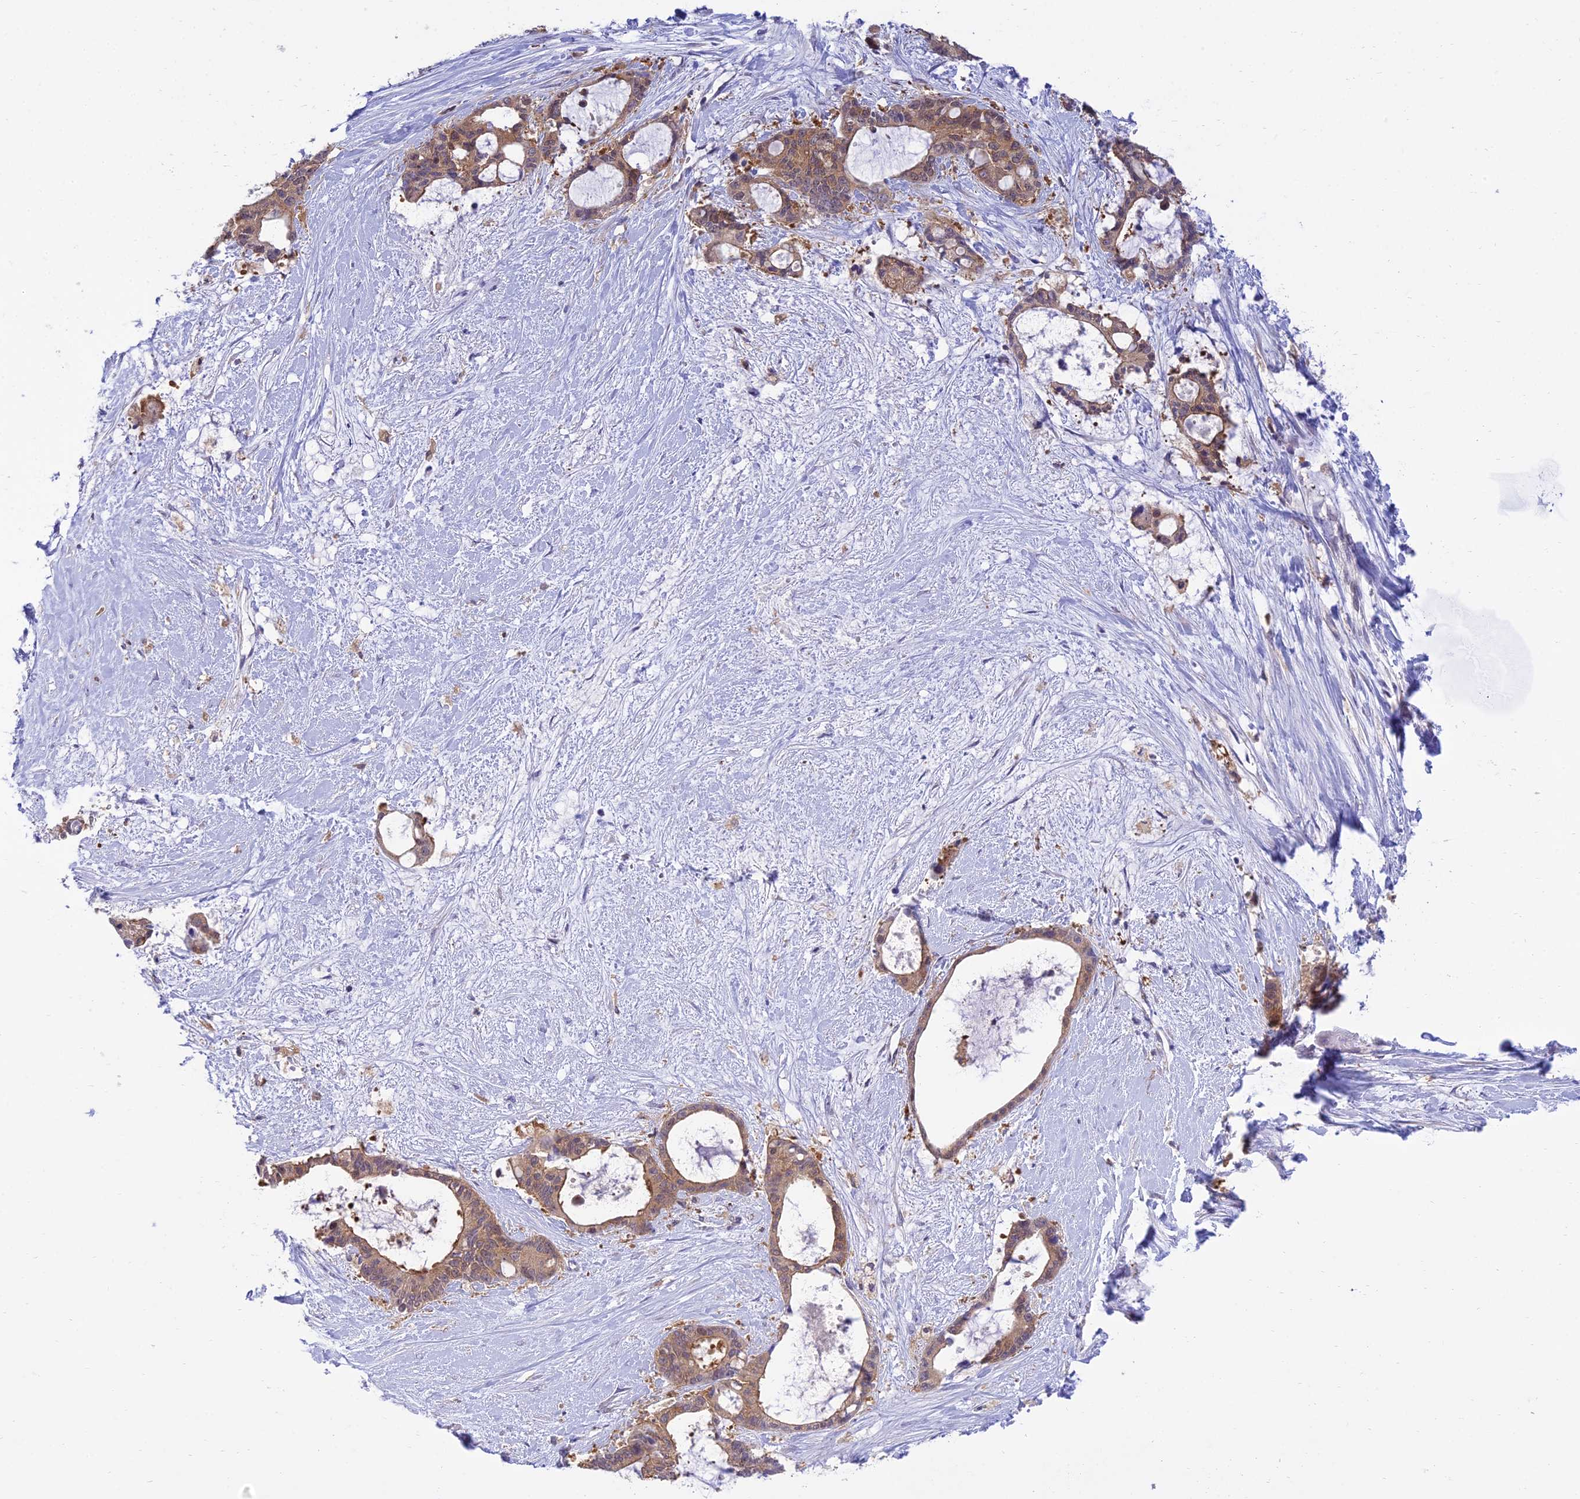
{"staining": {"intensity": "moderate", "quantity": ">75%", "location": "cytoplasmic/membranous"}, "tissue": "liver cancer", "cell_type": "Tumor cells", "image_type": "cancer", "snomed": [{"axis": "morphology", "description": "Normal tissue, NOS"}, {"axis": "morphology", "description": "Cholangiocarcinoma"}, {"axis": "topography", "description": "Liver"}, {"axis": "topography", "description": "Peripheral nerve tissue"}], "caption": "Protein expression analysis of cholangiocarcinoma (liver) shows moderate cytoplasmic/membranous expression in about >75% of tumor cells.", "gene": "UBE2G1", "patient": {"sex": "female", "age": 73}}